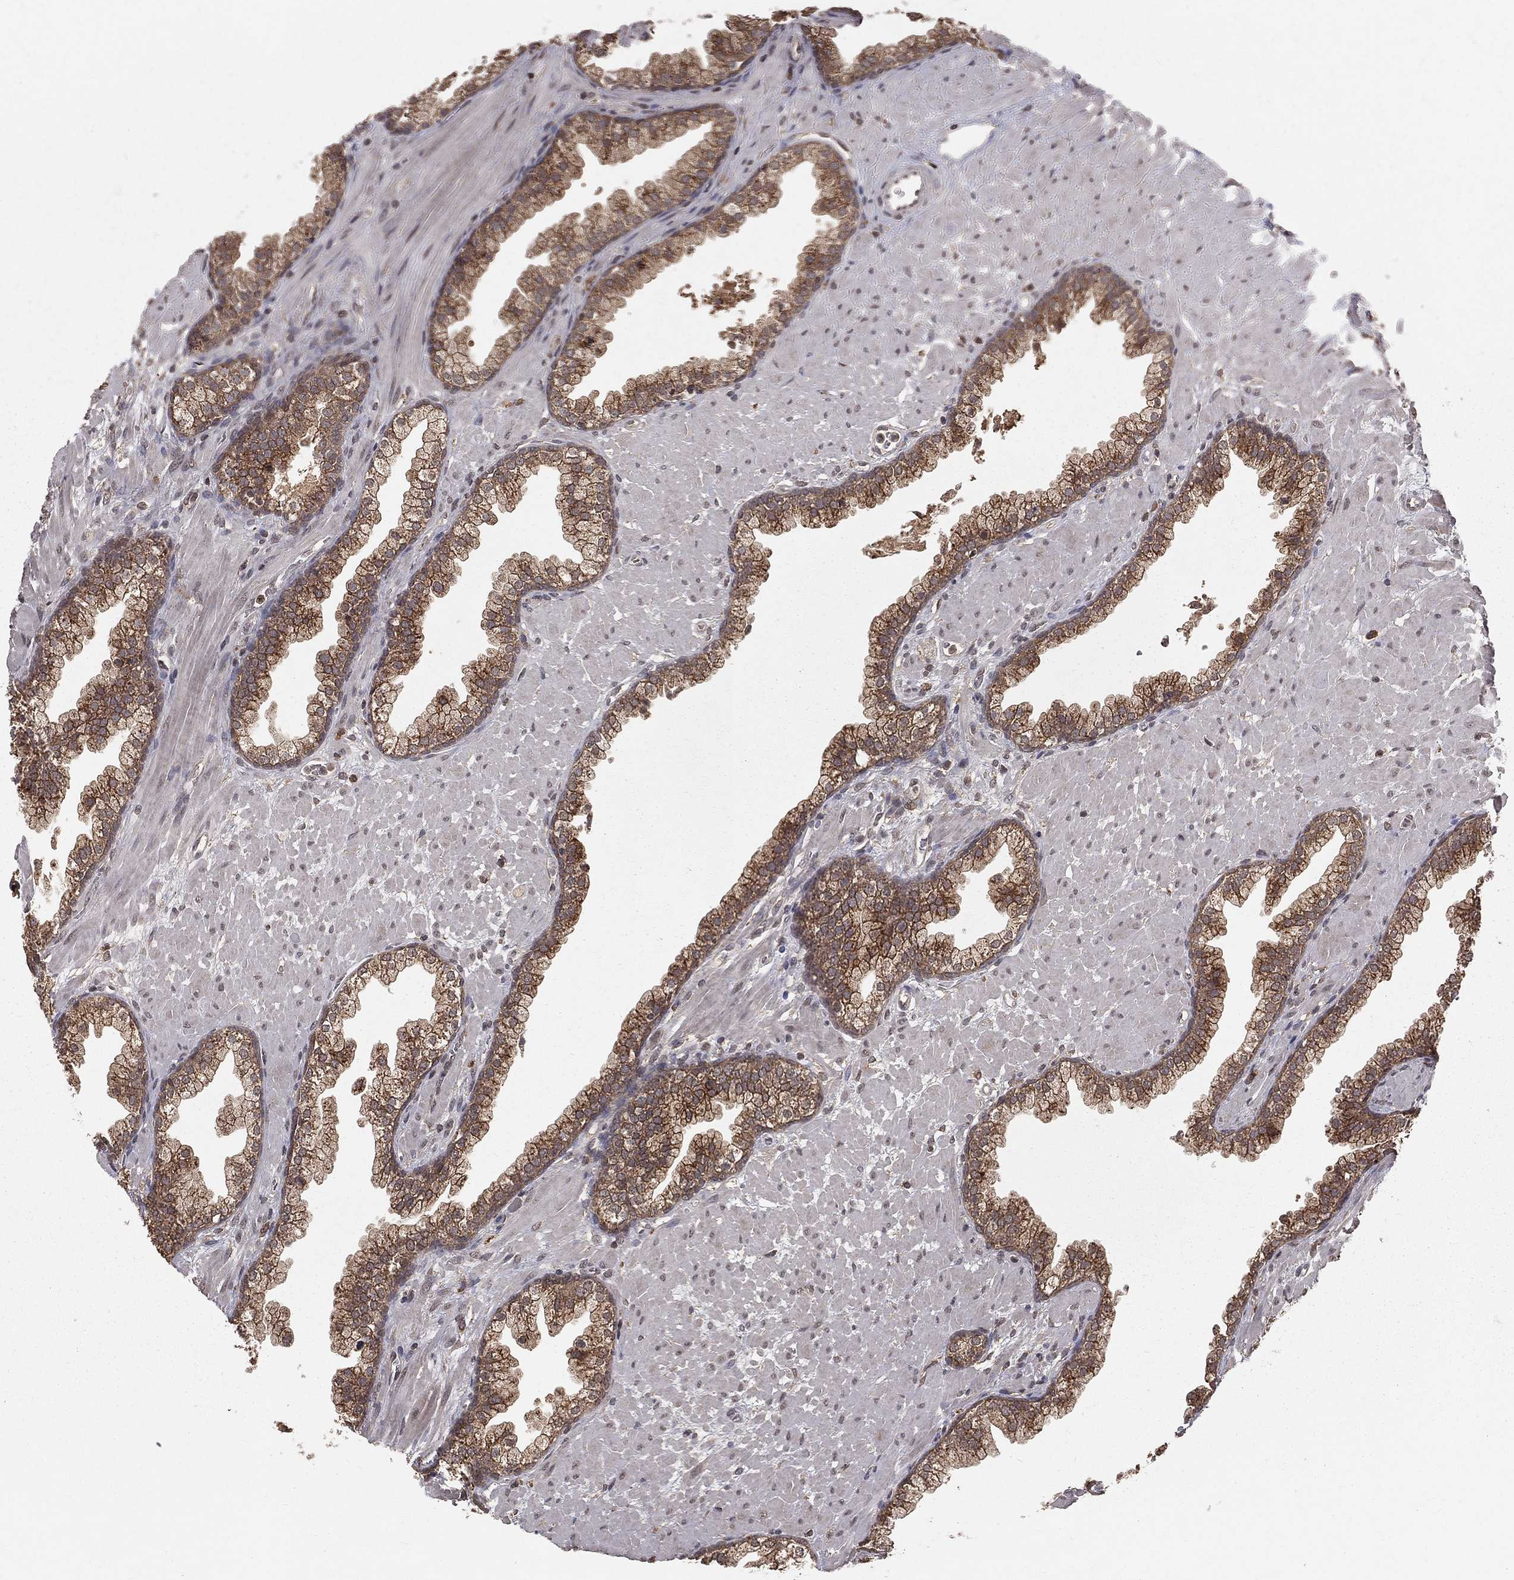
{"staining": {"intensity": "moderate", "quantity": ">75%", "location": "cytoplasmic/membranous"}, "tissue": "prostate", "cell_type": "Glandular cells", "image_type": "normal", "snomed": [{"axis": "morphology", "description": "Normal tissue, NOS"}, {"axis": "topography", "description": "Prostate"}], "caption": "The micrograph reveals immunohistochemical staining of benign prostate. There is moderate cytoplasmic/membranous positivity is appreciated in approximately >75% of glandular cells.", "gene": "ZDHHC15", "patient": {"sex": "male", "age": 63}}